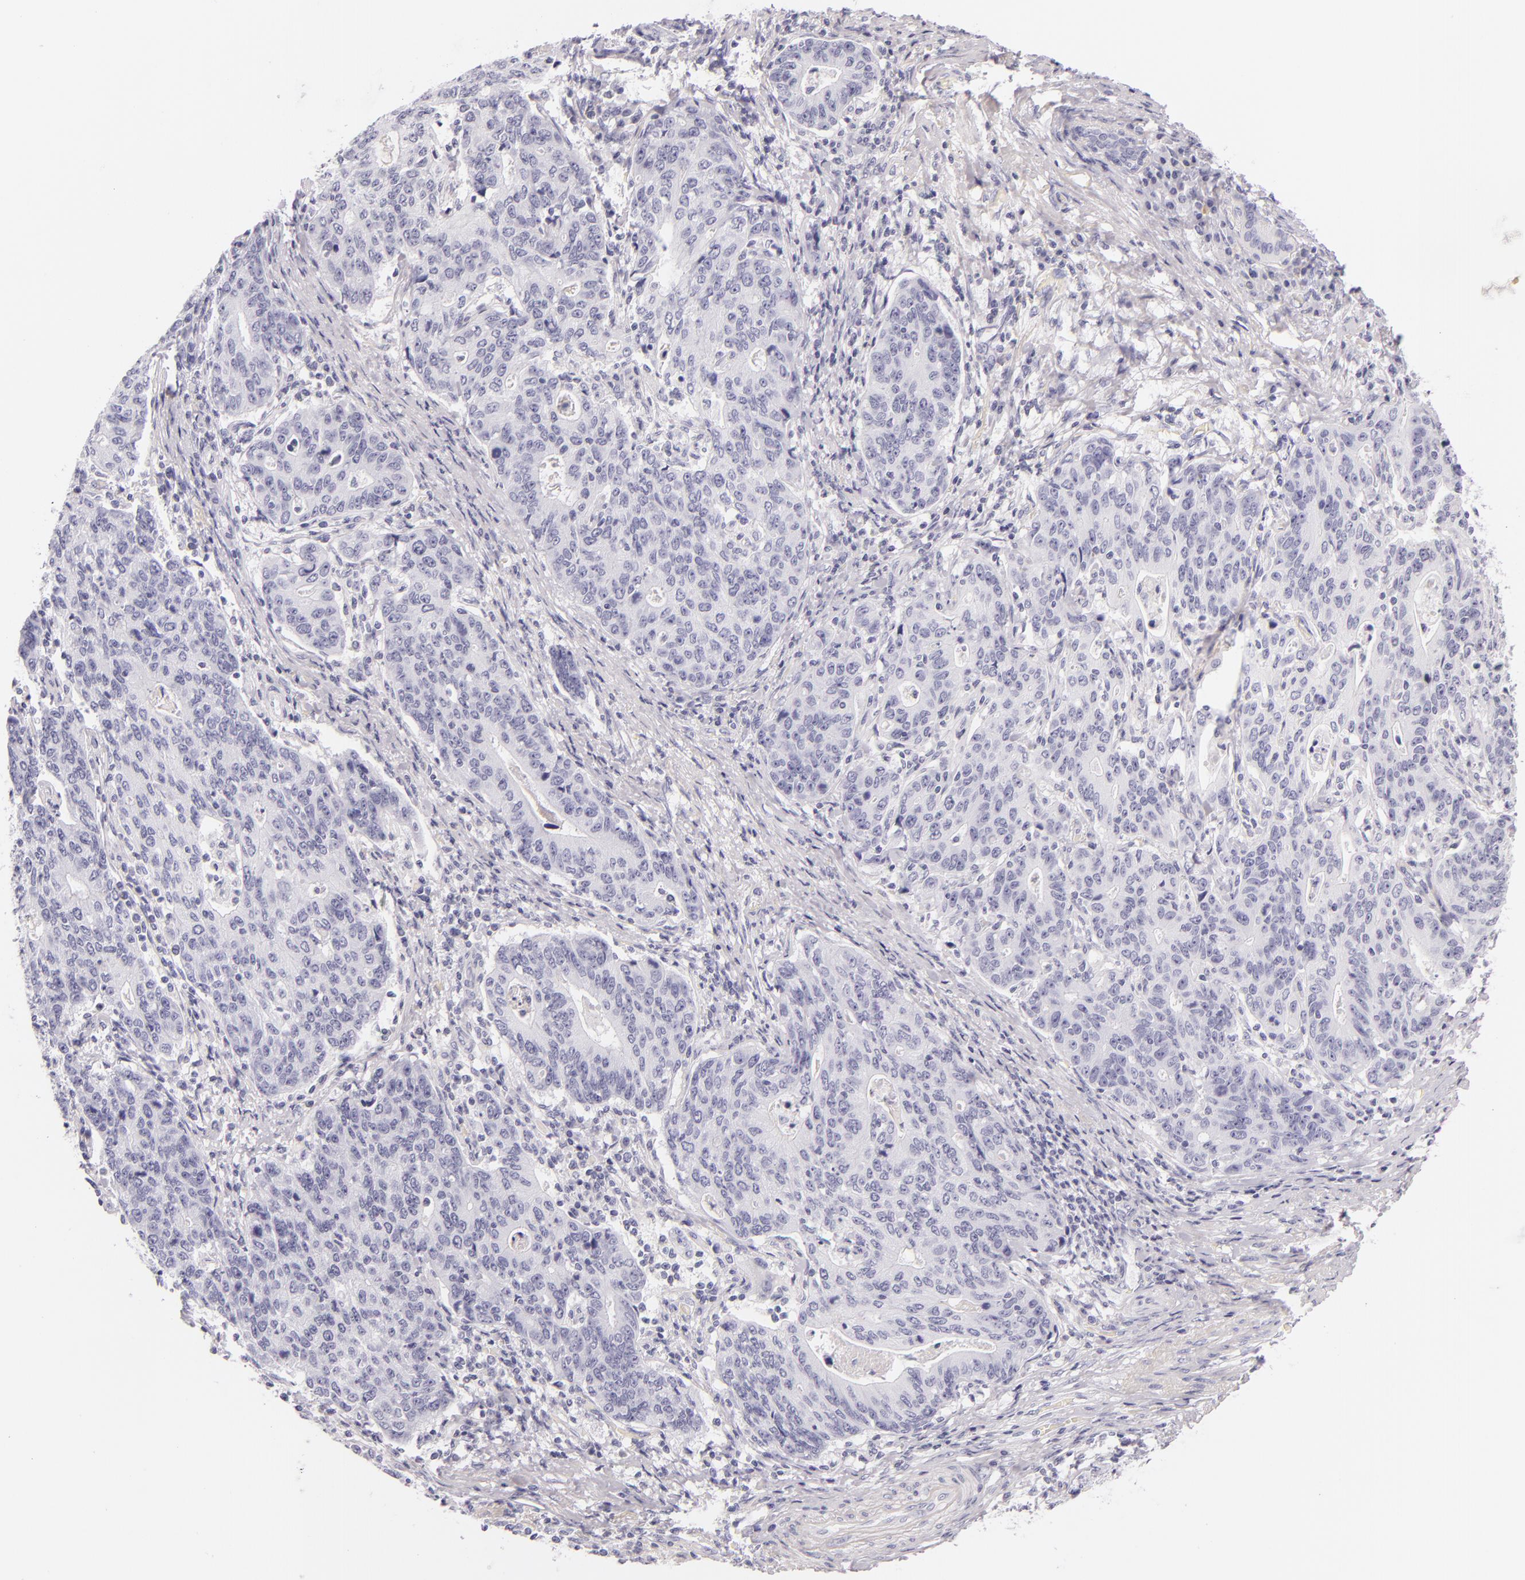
{"staining": {"intensity": "negative", "quantity": "none", "location": "none"}, "tissue": "stomach cancer", "cell_type": "Tumor cells", "image_type": "cancer", "snomed": [{"axis": "morphology", "description": "Adenocarcinoma, NOS"}, {"axis": "topography", "description": "Esophagus"}, {"axis": "topography", "description": "Stomach"}], "caption": "Micrograph shows no significant protein staining in tumor cells of stomach cancer.", "gene": "INA", "patient": {"sex": "male", "age": 74}}